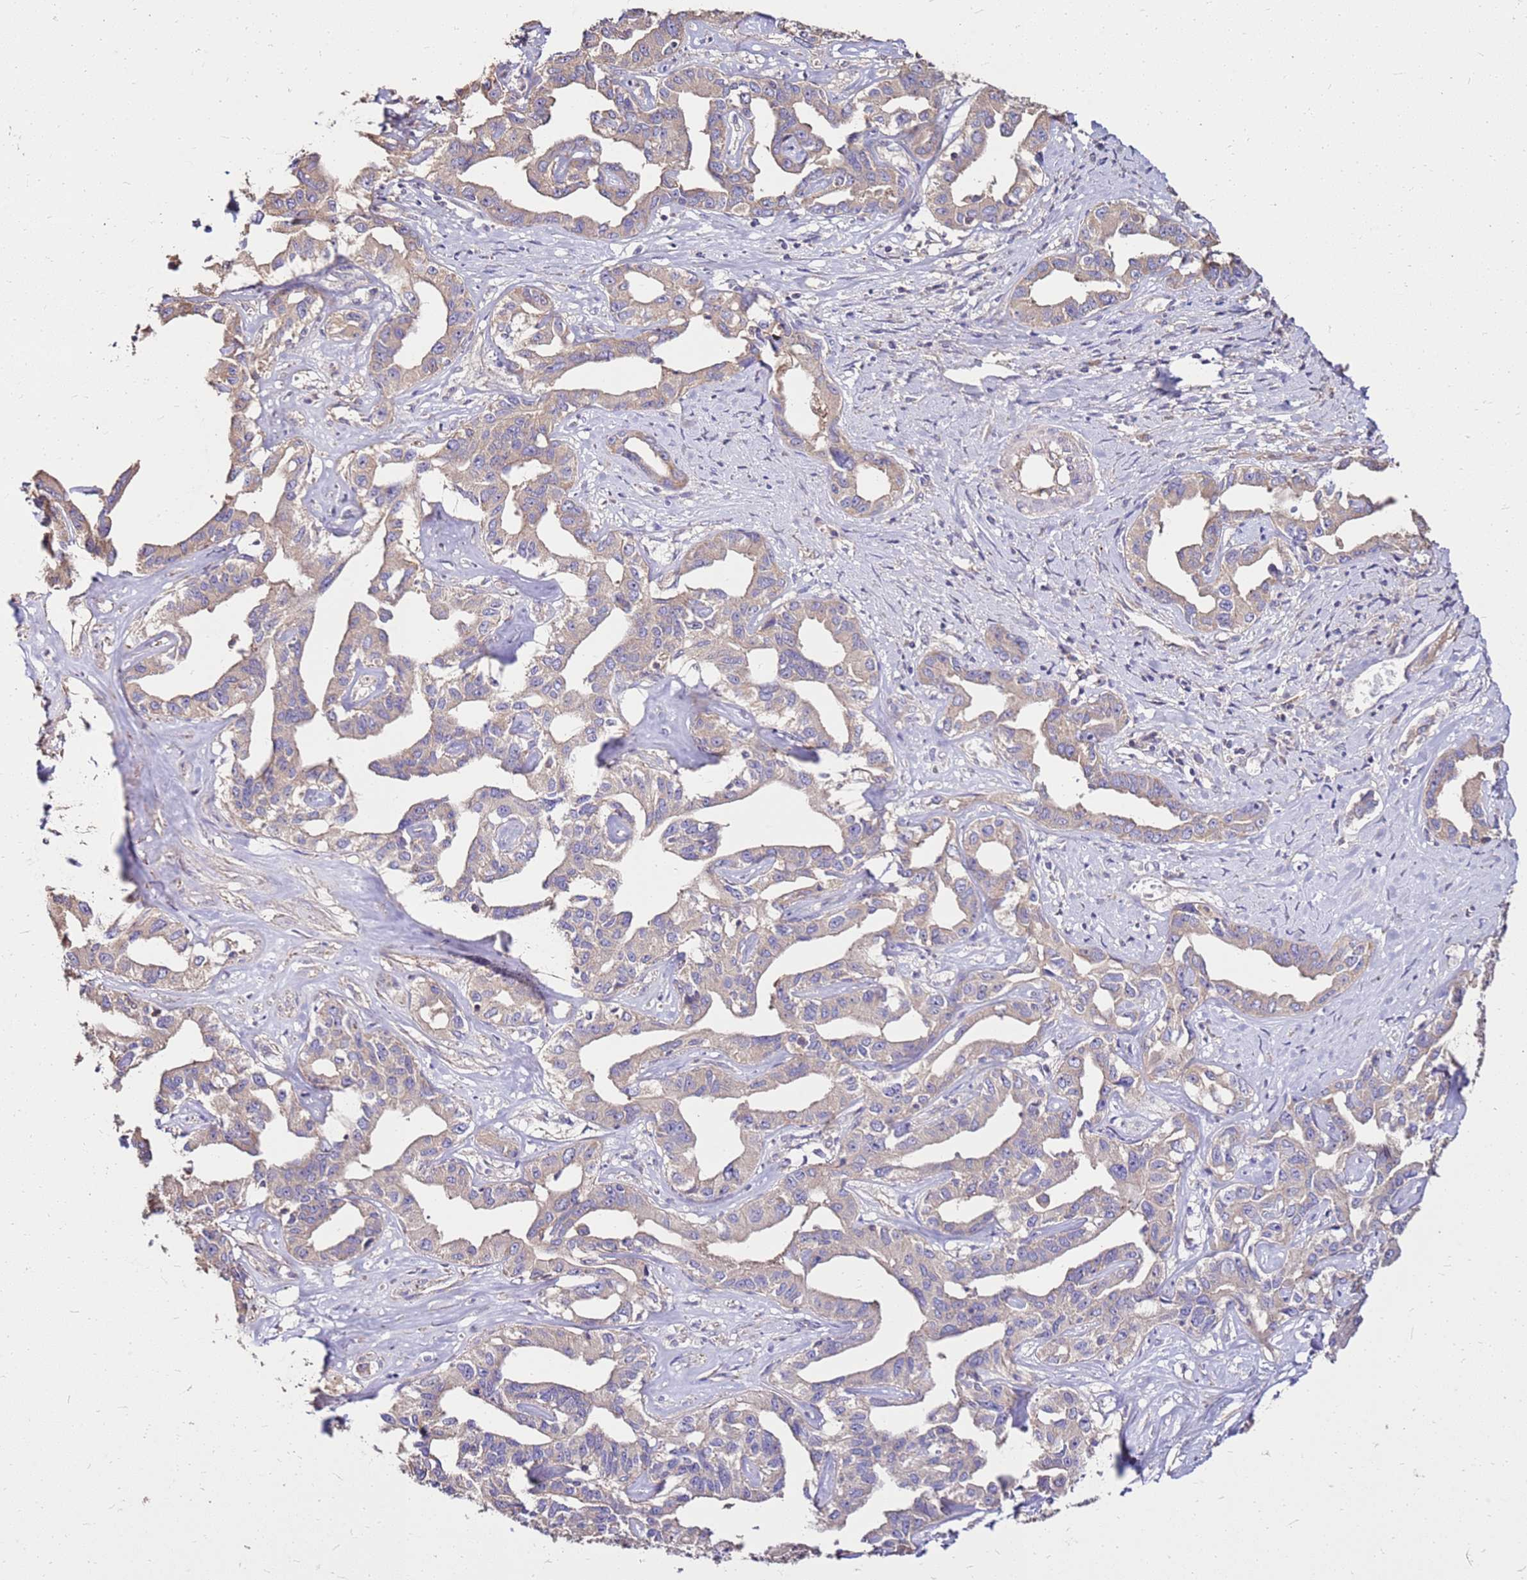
{"staining": {"intensity": "weak", "quantity": "25%-75%", "location": "cytoplasmic/membranous"}, "tissue": "liver cancer", "cell_type": "Tumor cells", "image_type": "cancer", "snomed": [{"axis": "morphology", "description": "Cholangiocarcinoma"}, {"axis": "topography", "description": "Liver"}], "caption": "High-magnification brightfield microscopy of liver cancer (cholangiocarcinoma) stained with DAB (3,3'-diaminobenzidine) (brown) and counterstained with hematoxylin (blue). tumor cells exhibit weak cytoplasmic/membranous staining is identified in about25%-75% of cells. (DAB = brown stain, brightfield microscopy at high magnification).", "gene": "EXD3", "patient": {"sex": "male", "age": 59}}